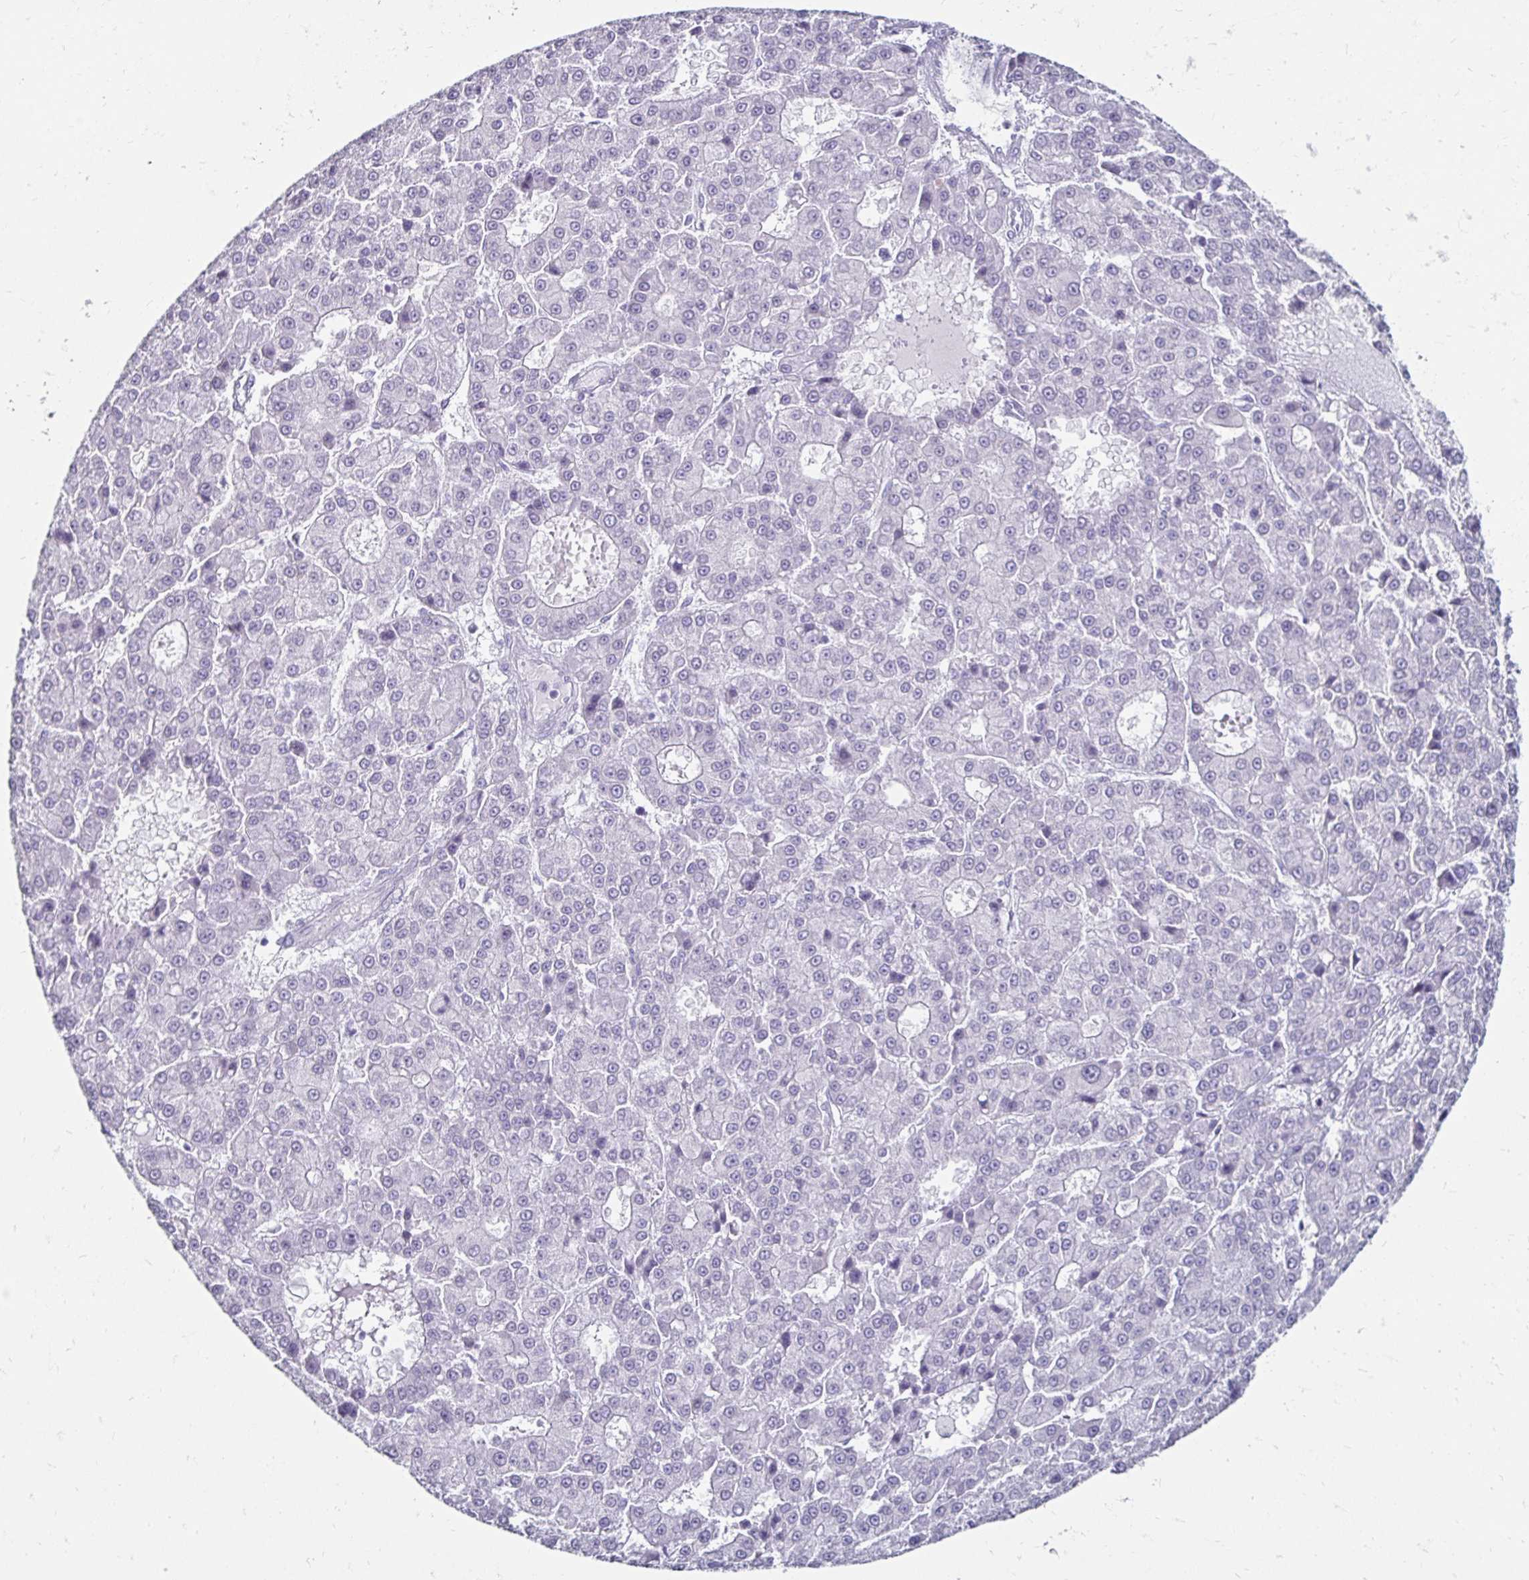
{"staining": {"intensity": "negative", "quantity": "none", "location": "none"}, "tissue": "liver cancer", "cell_type": "Tumor cells", "image_type": "cancer", "snomed": [{"axis": "morphology", "description": "Carcinoma, Hepatocellular, NOS"}, {"axis": "topography", "description": "Liver"}], "caption": "IHC image of human liver cancer stained for a protein (brown), which demonstrates no positivity in tumor cells. The staining was performed using DAB to visualize the protein expression in brown, while the nuclei were stained in blue with hematoxylin (Magnification: 20x).", "gene": "TOMM34", "patient": {"sex": "male", "age": 70}}